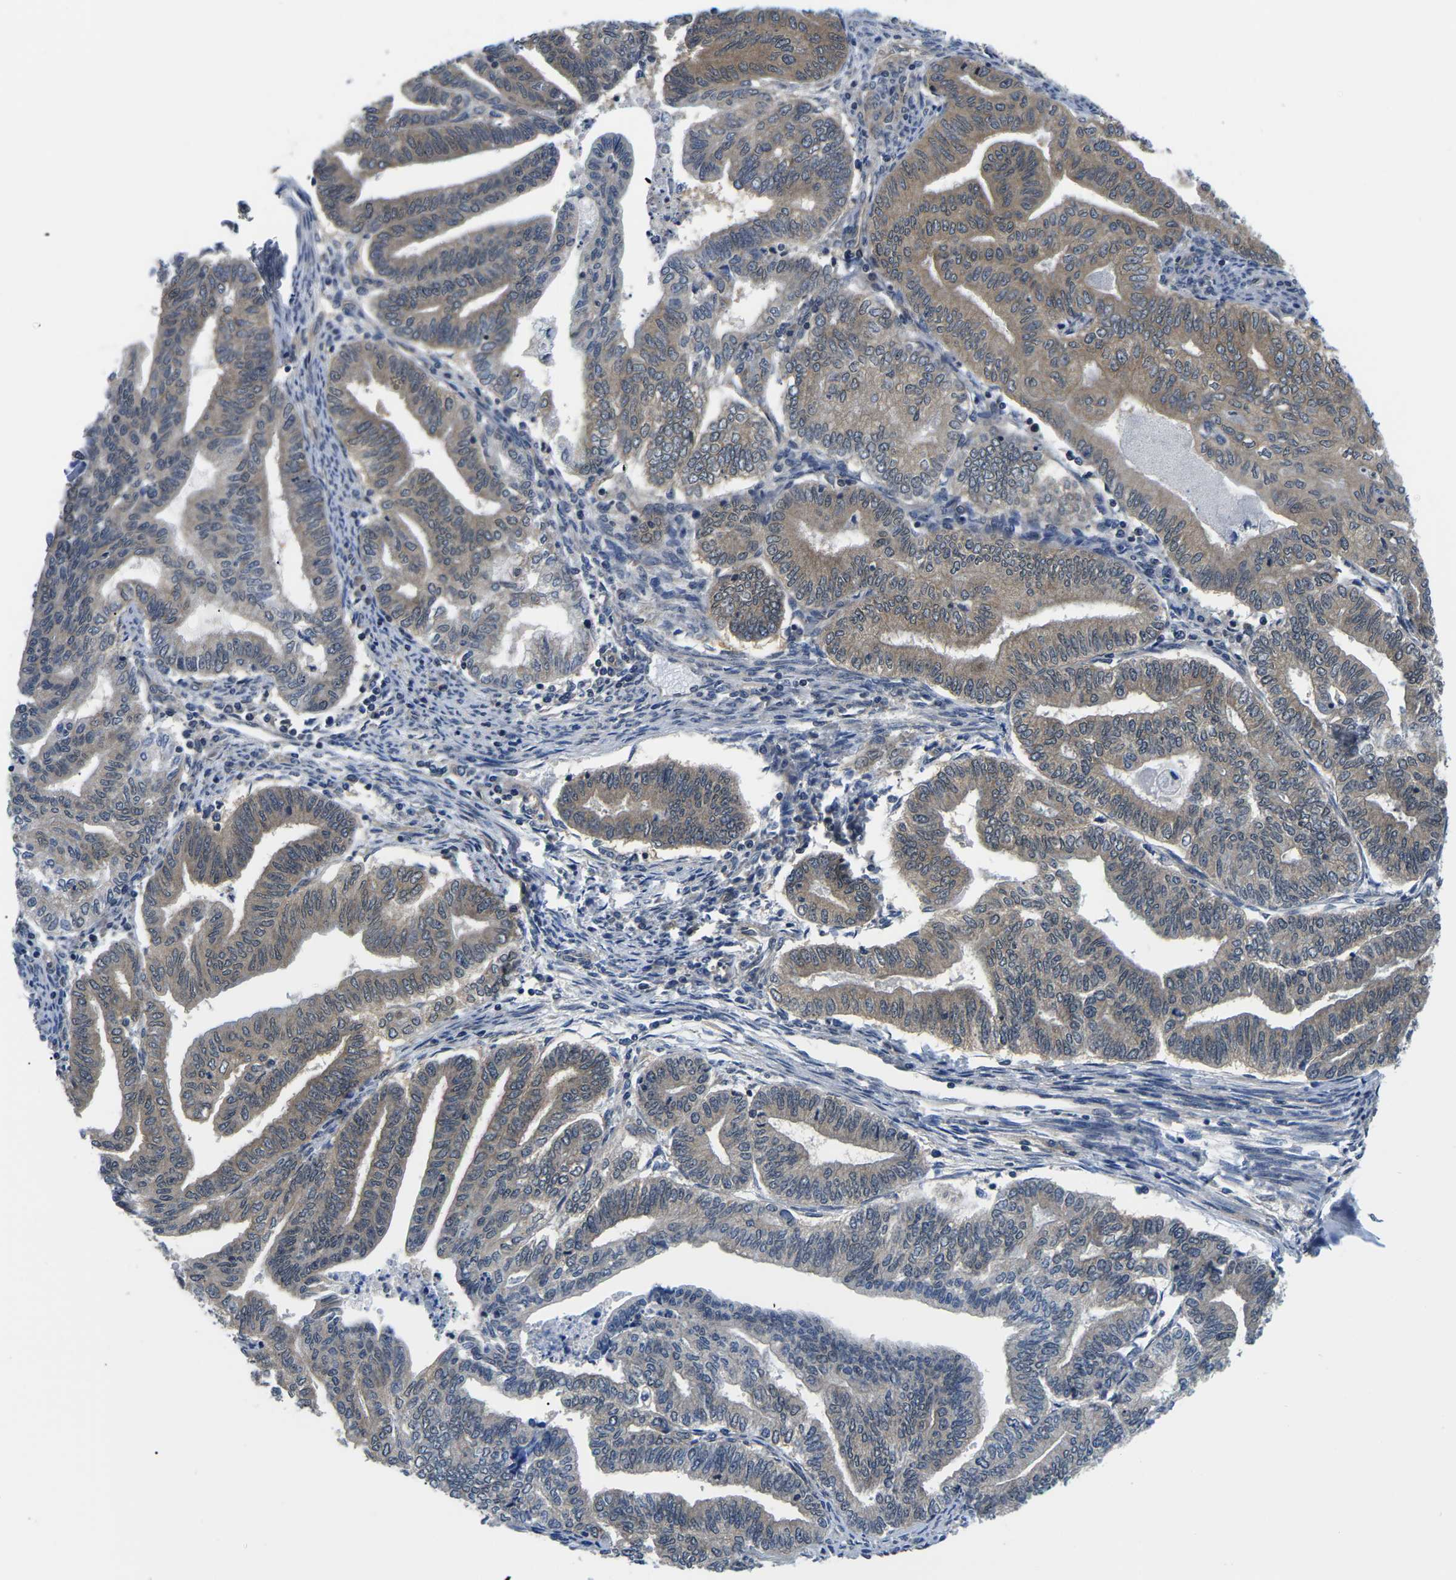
{"staining": {"intensity": "moderate", "quantity": ">75%", "location": "cytoplasmic/membranous"}, "tissue": "endometrial cancer", "cell_type": "Tumor cells", "image_type": "cancer", "snomed": [{"axis": "morphology", "description": "Adenocarcinoma, NOS"}, {"axis": "topography", "description": "Endometrium"}], "caption": "Endometrial adenocarcinoma stained for a protein reveals moderate cytoplasmic/membranous positivity in tumor cells. (IHC, brightfield microscopy, high magnification).", "gene": "GSK3B", "patient": {"sex": "female", "age": 79}}